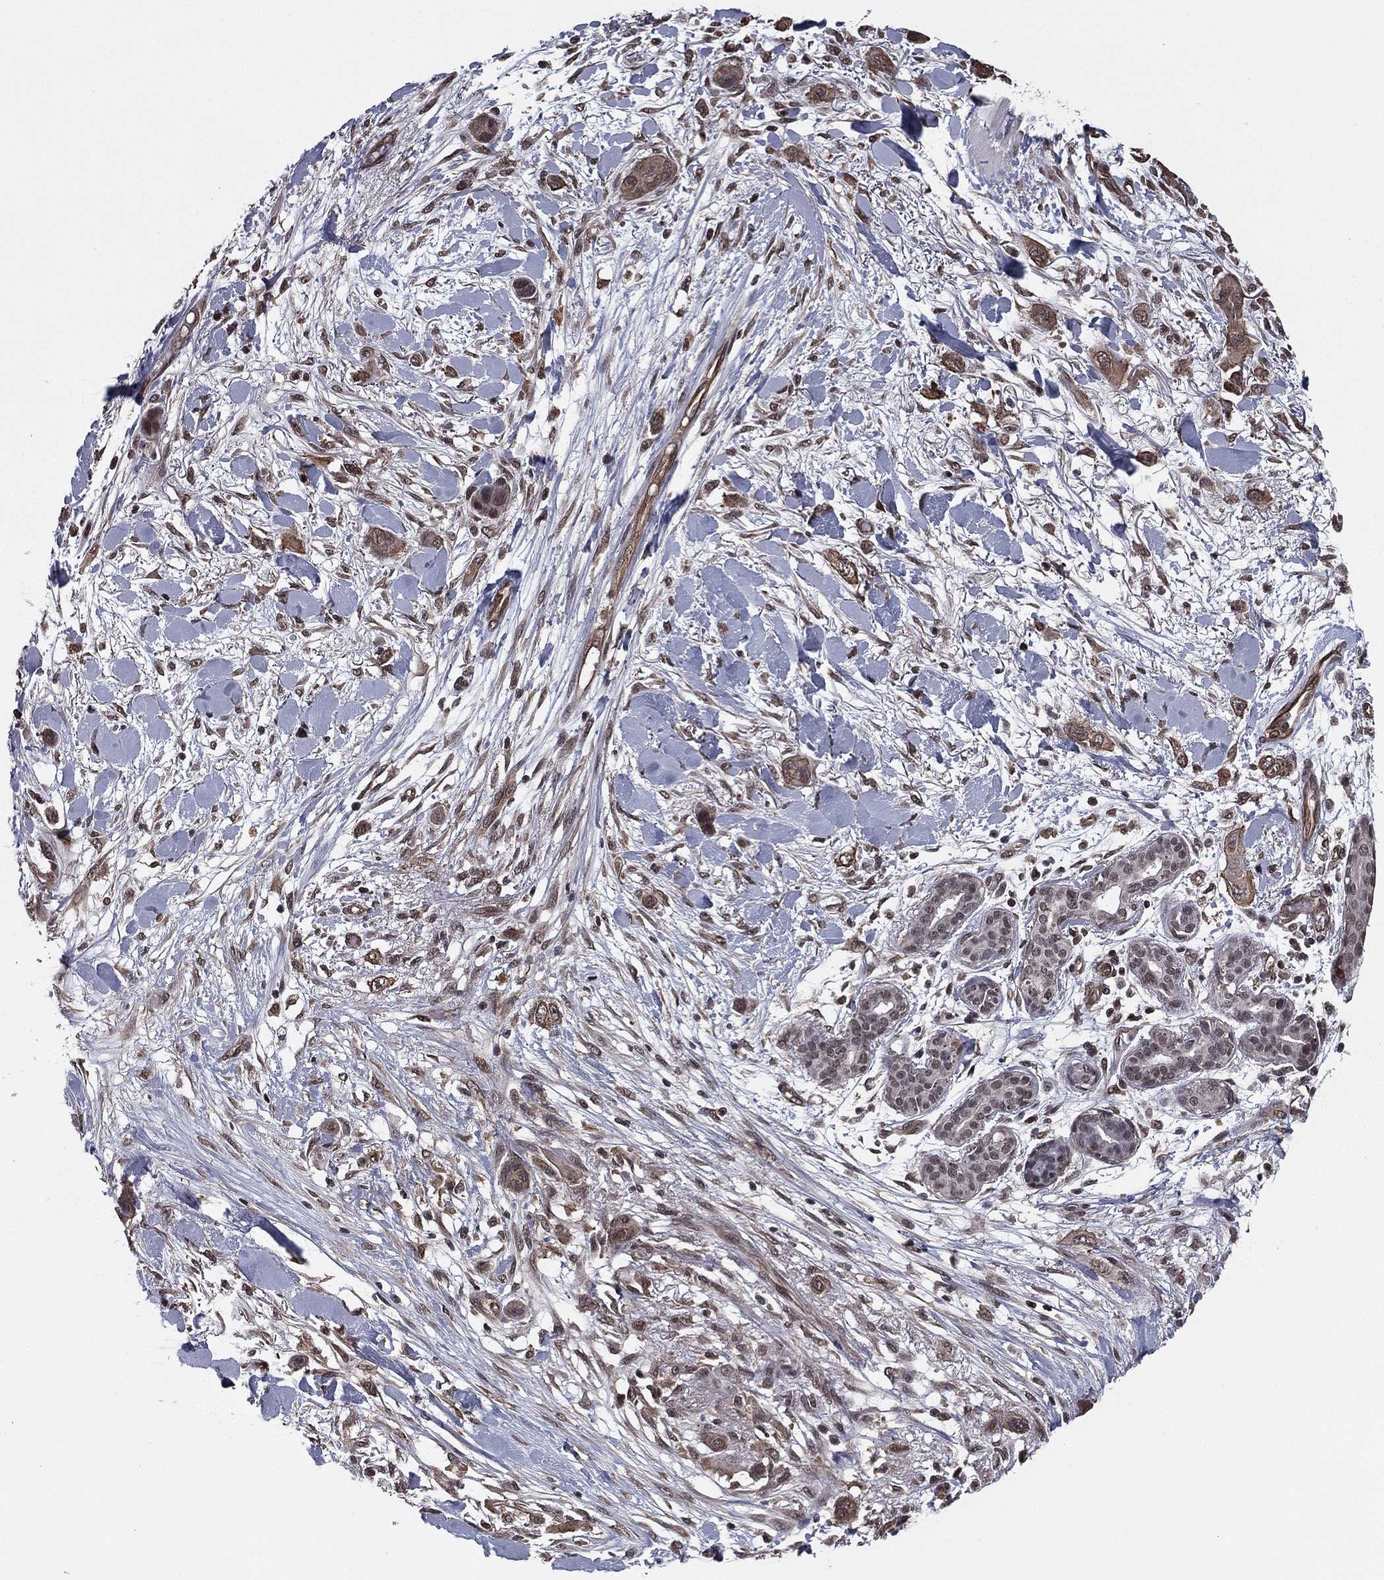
{"staining": {"intensity": "moderate", "quantity": "25%-75%", "location": "cytoplasmic/membranous"}, "tissue": "skin cancer", "cell_type": "Tumor cells", "image_type": "cancer", "snomed": [{"axis": "morphology", "description": "Squamous cell carcinoma, NOS"}, {"axis": "topography", "description": "Skin"}], "caption": "Immunohistochemical staining of human skin squamous cell carcinoma shows moderate cytoplasmic/membranous protein staining in about 25%-75% of tumor cells.", "gene": "RARB", "patient": {"sex": "male", "age": 79}}